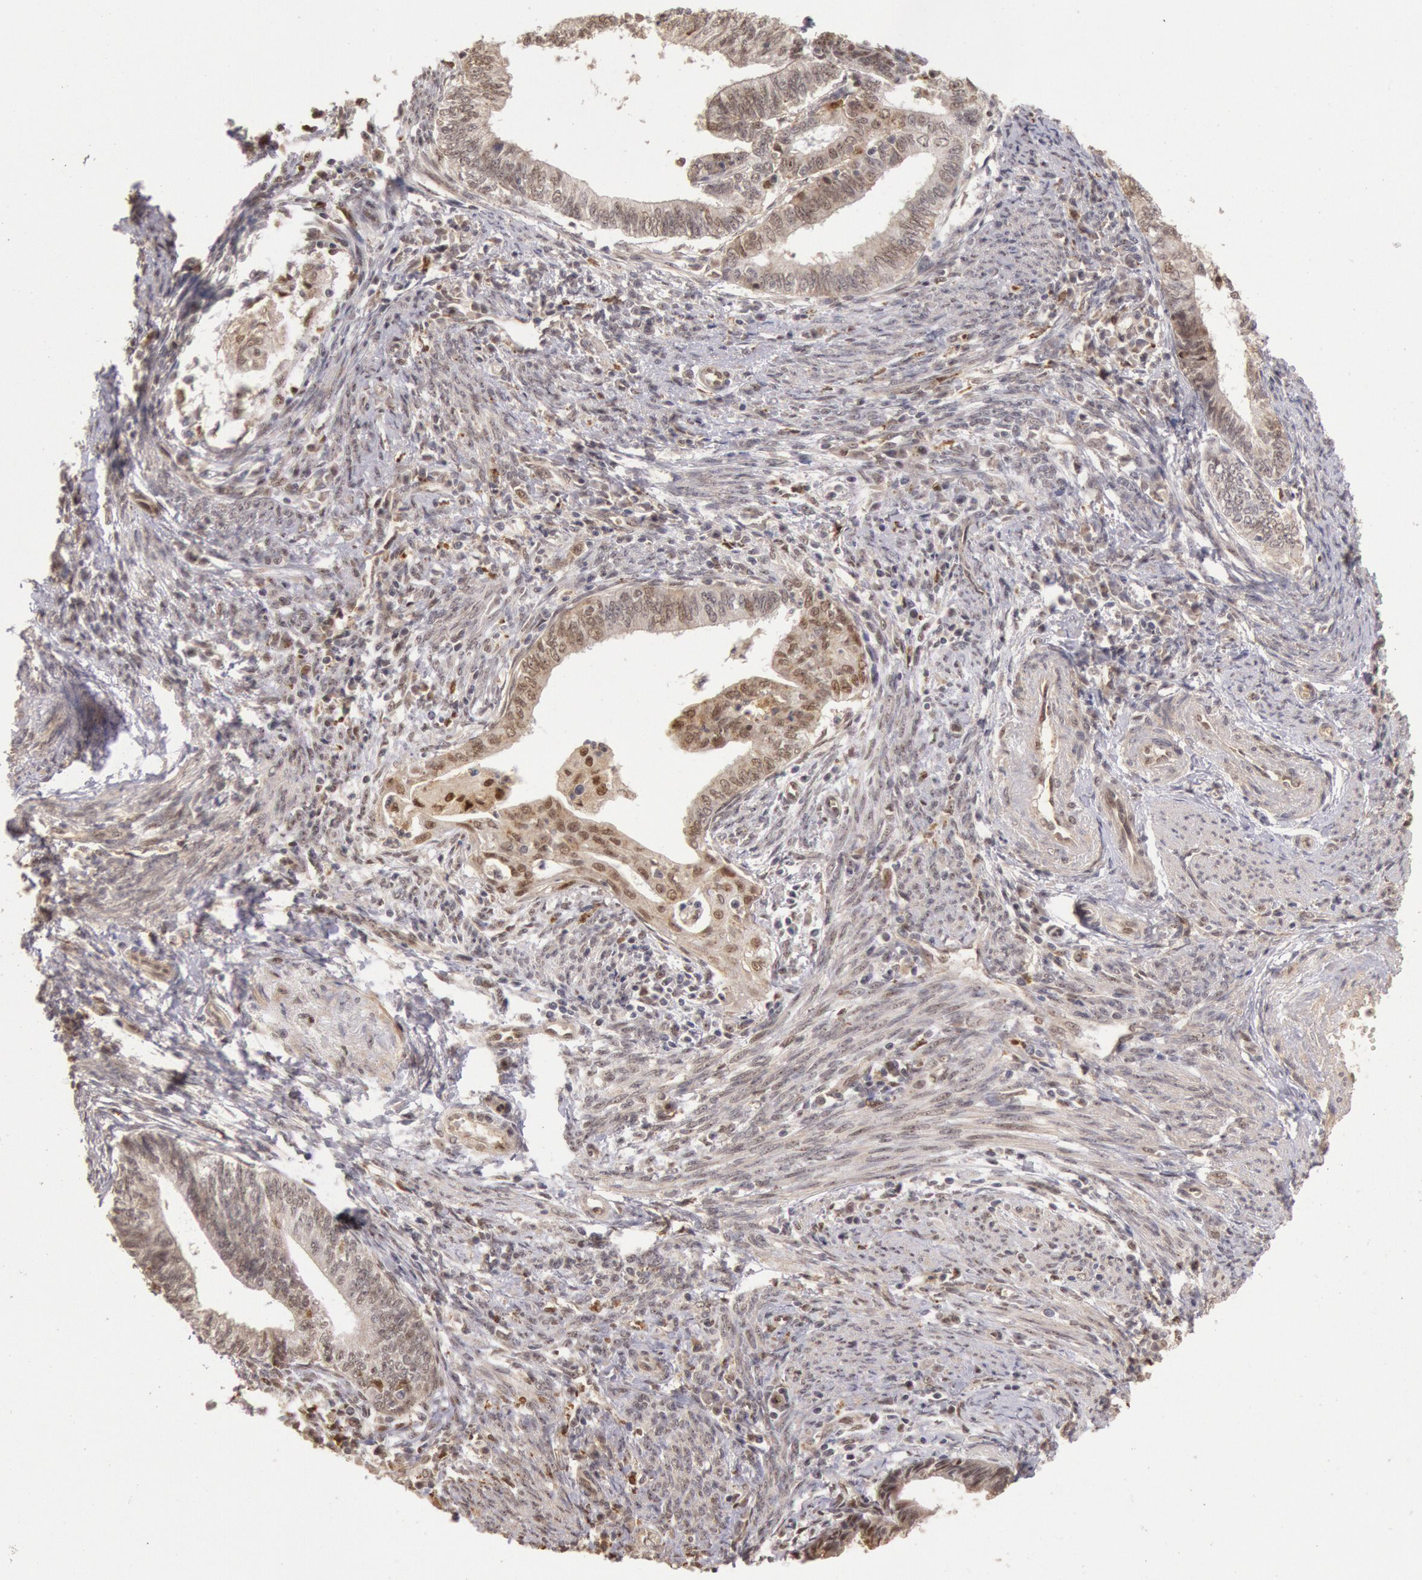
{"staining": {"intensity": "weak", "quantity": "25%-75%", "location": "nuclear"}, "tissue": "endometrial cancer", "cell_type": "Tumor cells", "image_type": "cancer", "snomed": [{"axis": "morphology", "description": "Adenocarcinoma, NOS"}, {"axis": "topography", "description": "Endometrium"}], "caption": "Immunohistochemical staining of human endometrial adenocarcinoma displays low levels of weak nuclear positivity in approximately 25%-75% of tumor cells. (DAB = brown stain, brightfield microscopy at high magnification).", "gene": "LIG4", "patient": {"sex": "female", "age": 66}}